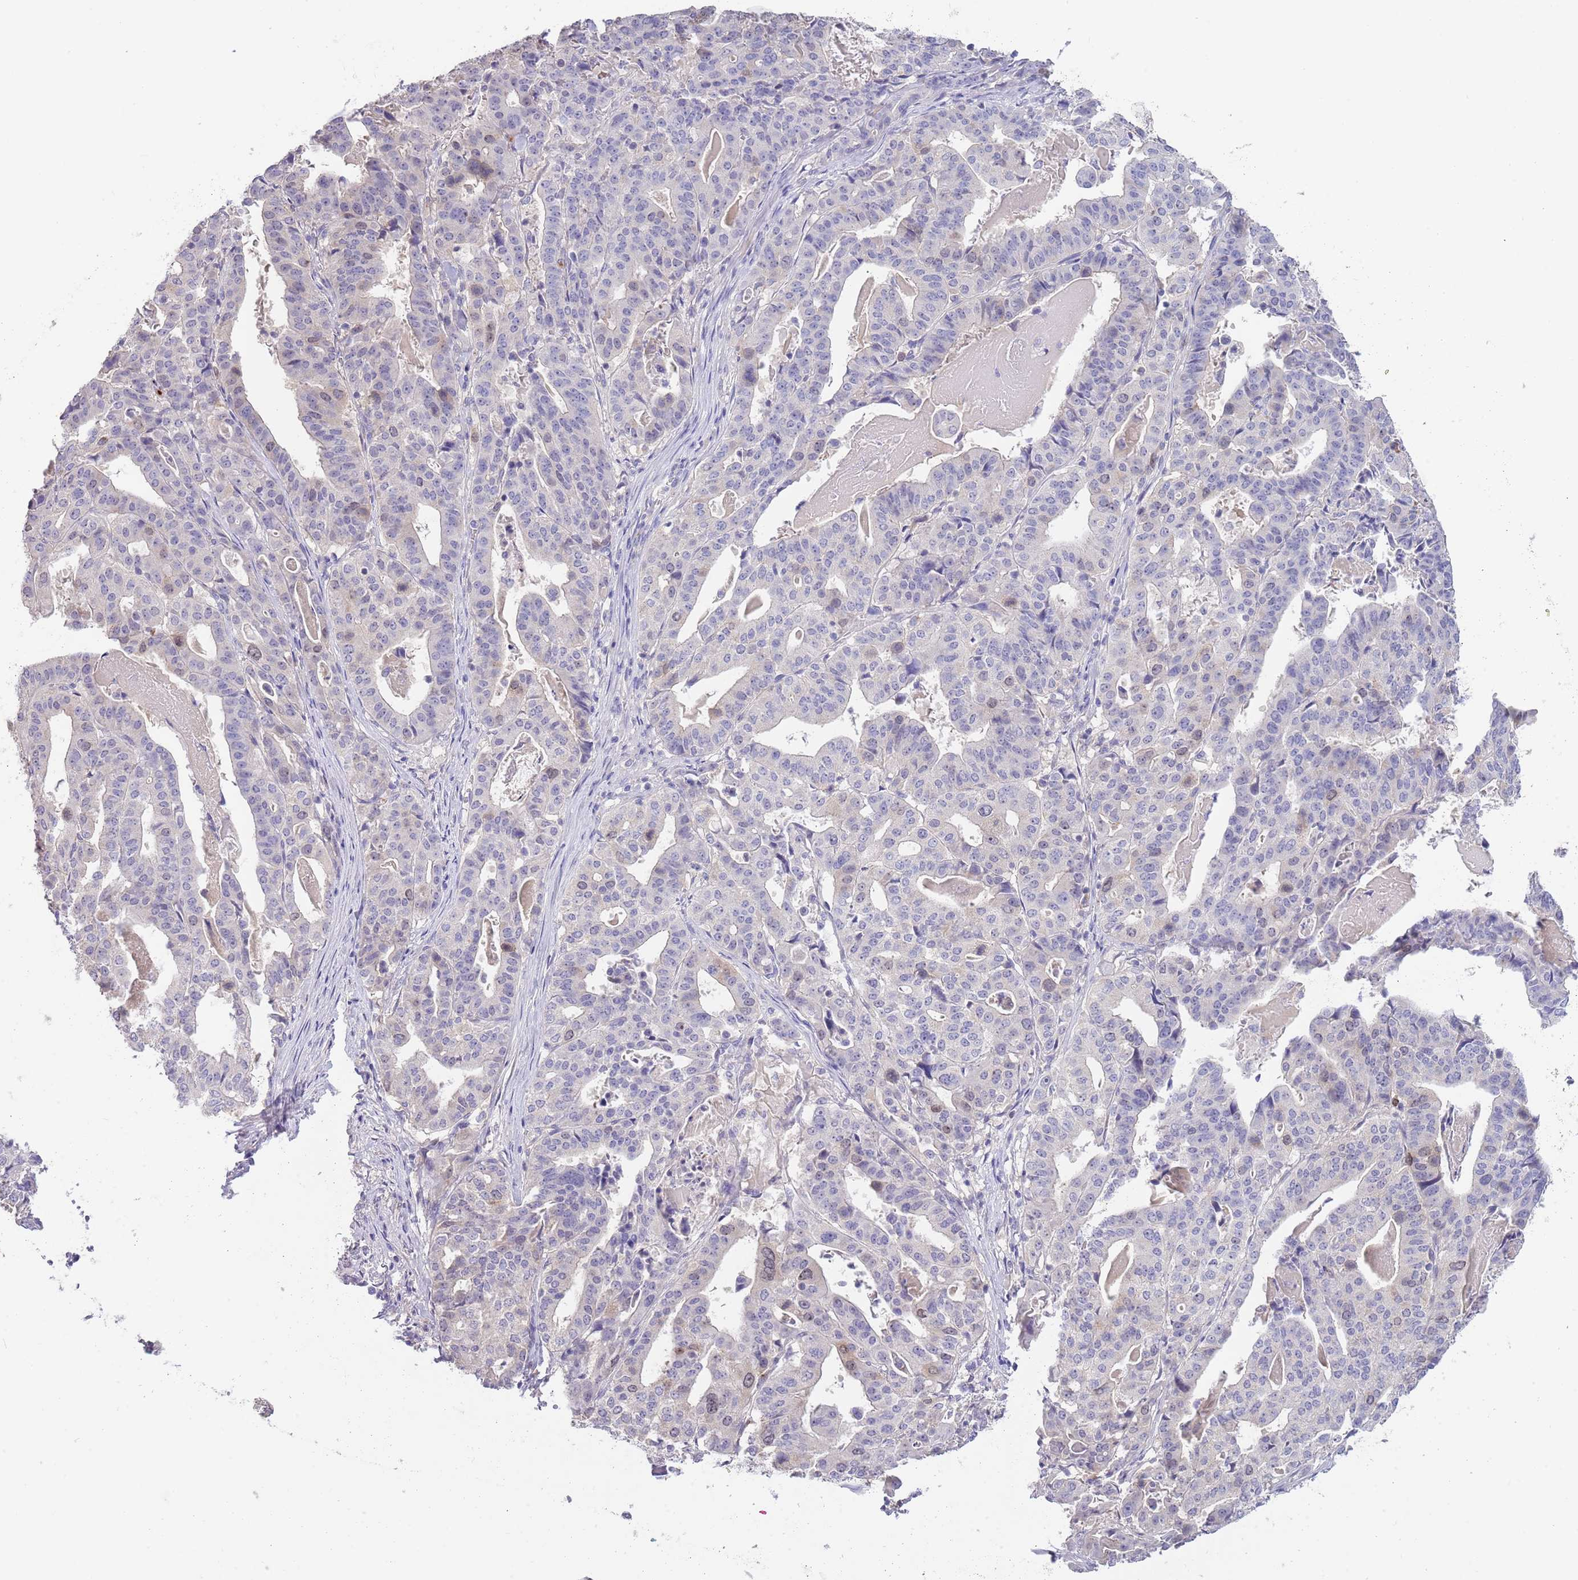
{"staining": {"intensity": "negative", "quantity": "none", "location": "none"}, "tissue": "stomach cancer", "cell_type": "Tumor cells", "image_type": "cancer", "snomed": [{"axis": "morphology", "description": "Adenocarcinoma, NOS"}, {"axis": "topography", "description": "Stomach"}], "caption": "Immunohistochemical staining of human adenocarcinoma (stomach) displays no significant positivity in tumor cells.", "gene": "PIMREG", "patient": {"sex": "male", "age": 48}}